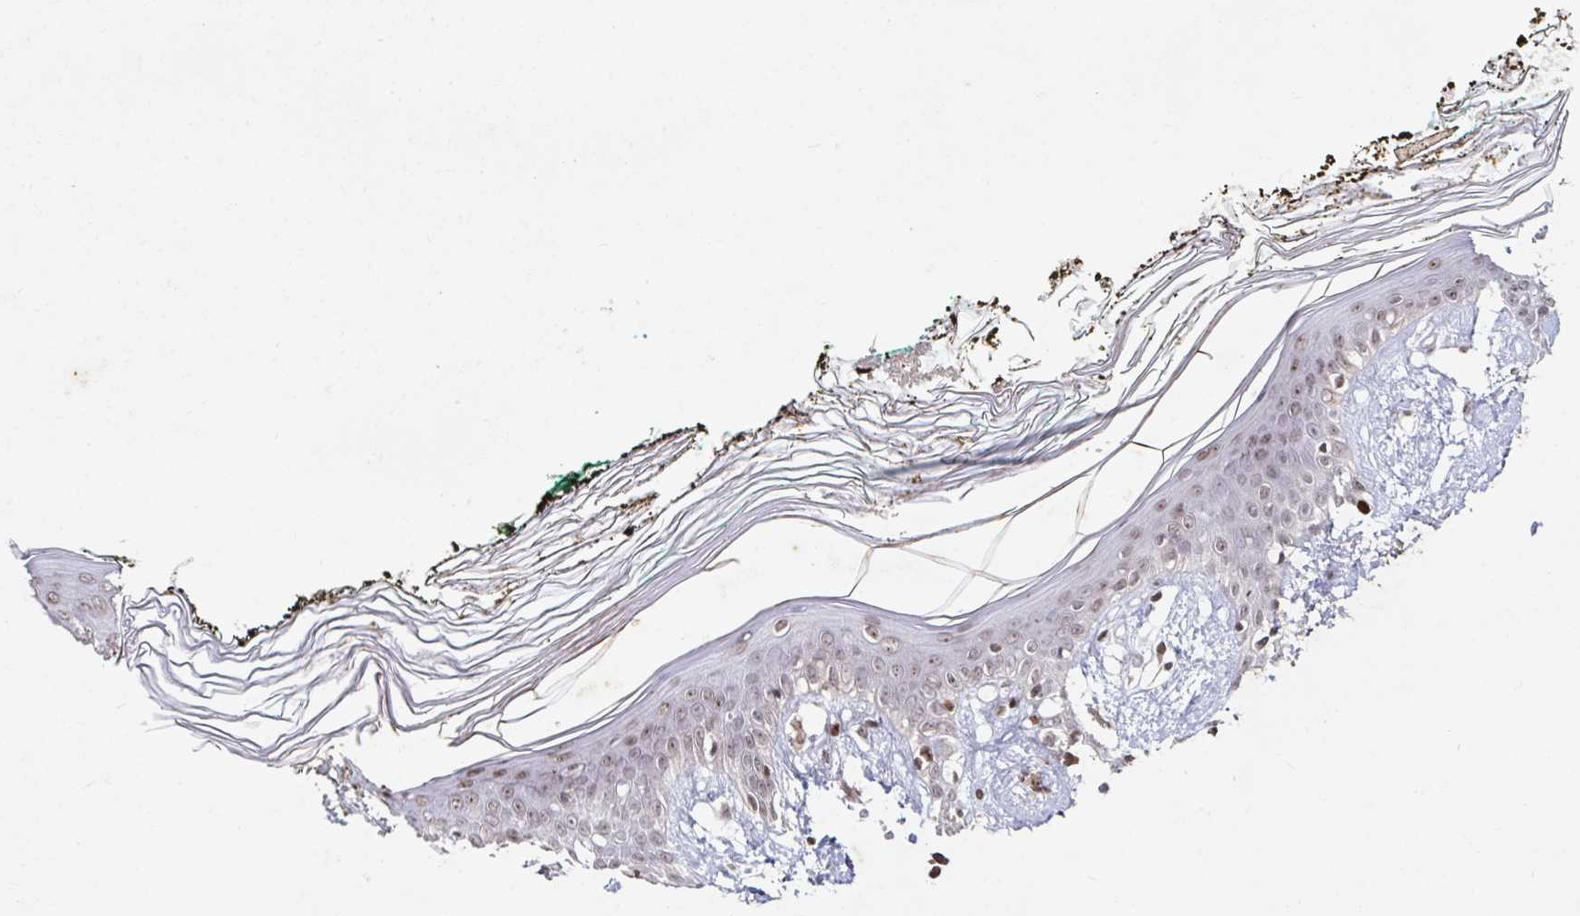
{"staining": {"intensity": "weak", "quantity": ">75%", "location": "nuclear"}, "tissue": "skin", "cell_type": "Fibroblasts", "image_type": "normal", "snomed": [{"axis": "morphology", "description": "Normal tissue, NOS"}, {"axis": "topography", "description": "Skin"}], "caption": "This histopathology image shows IHC staining of unremarkable skin, with low weak nuclear expression in approximately >75% of fibroblasts.", "gene": "C19orf53", "patient": {"sex": "female", "age": 34}}